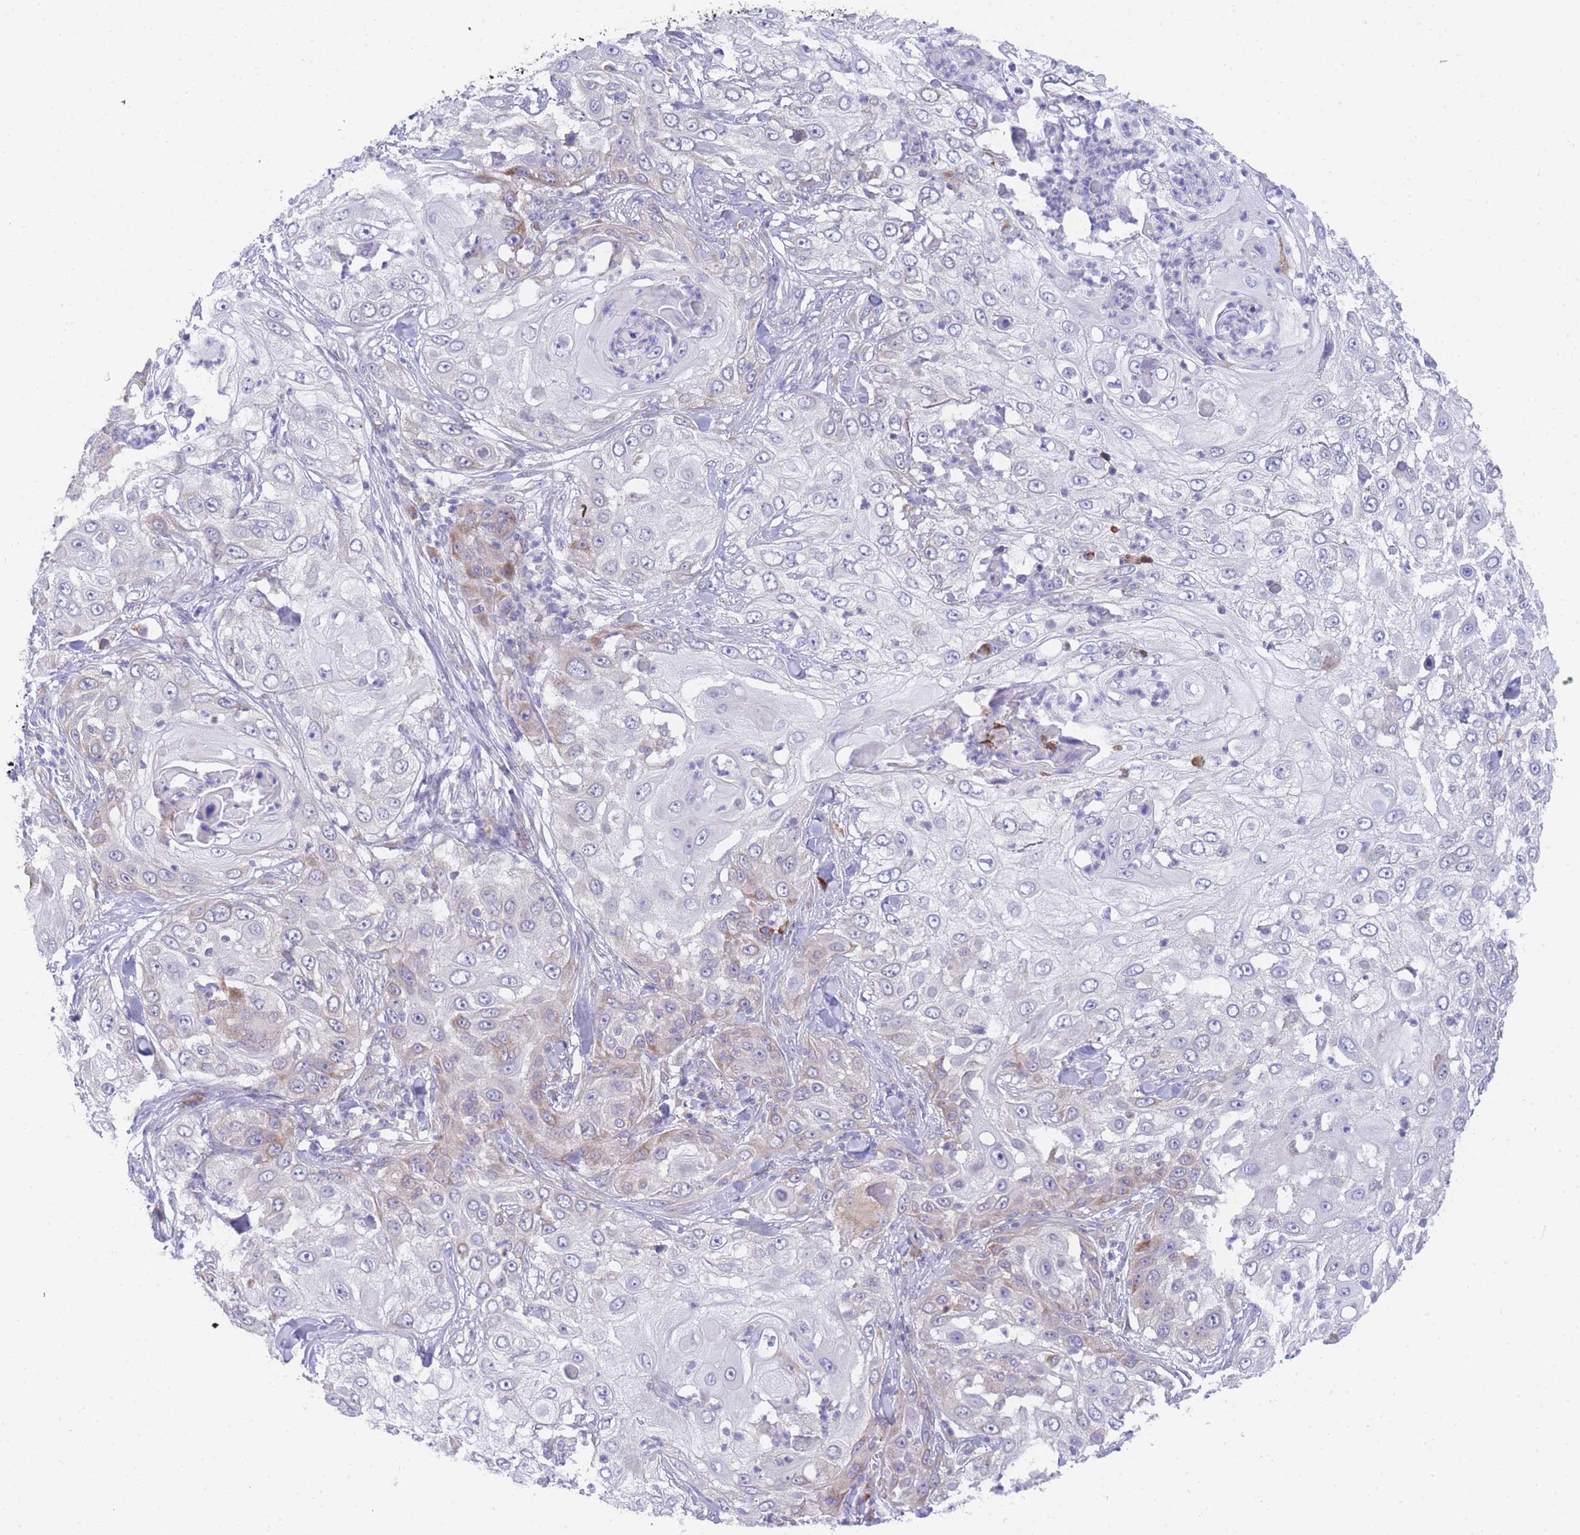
{"staining": {"intensity": "weak", "quantity": "<25%", "location": "cytoplasmic/membranous"}, "tissue": "skin cancer", "cell_type": "Tumor cells", "image_type": "cancer", "snomed": [{"axis": "morphology", "description": "Squamous cell carcinoma, NOS"}, {"axis": "topography", "description": "Skin"}], "caption": "There is no significant expression in tumor cells of squamous cell carcinoma (skin).", "gene": "ZNF510", "patient": {"sex": "female", "age": 44}}